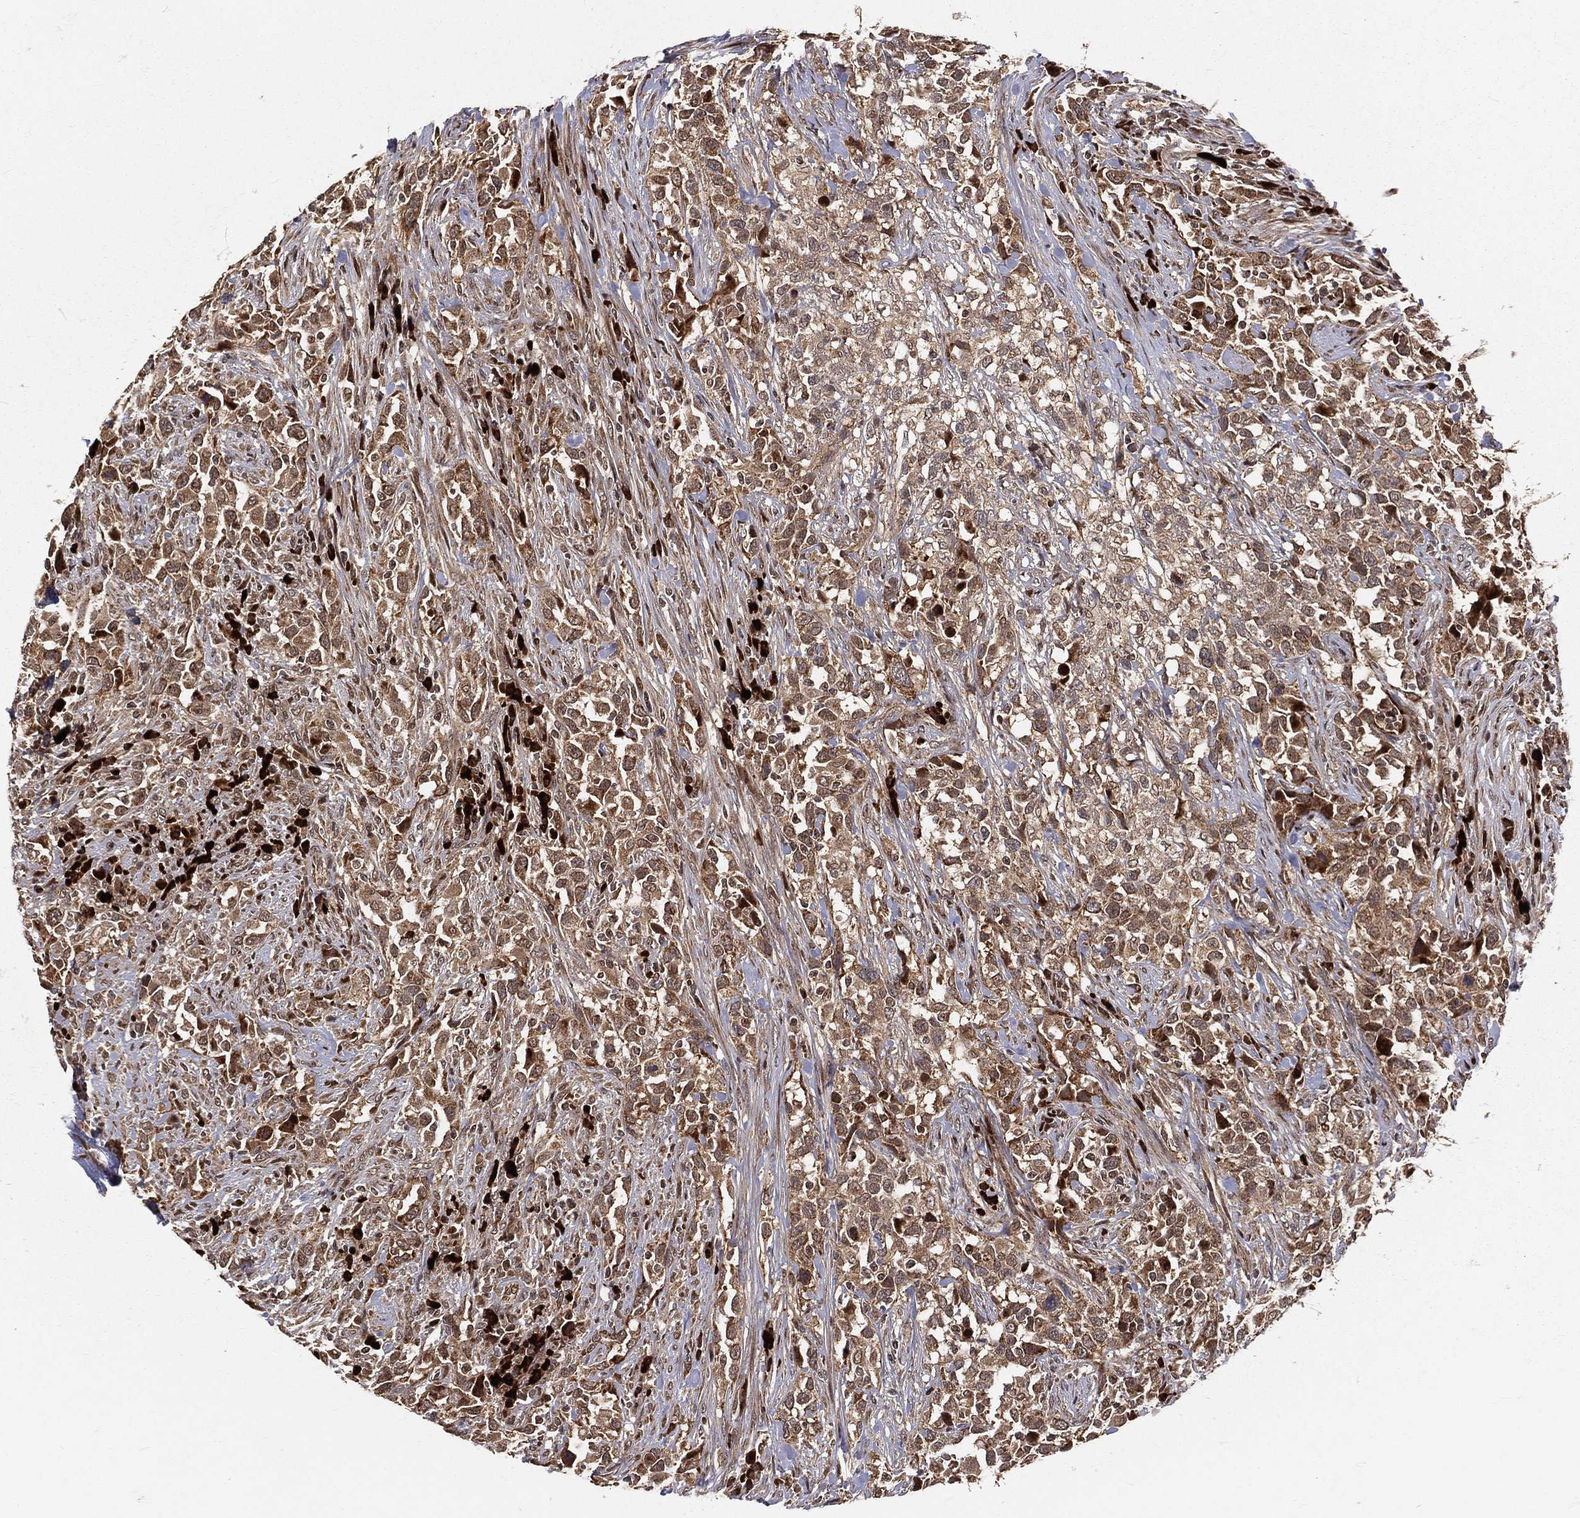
{"staining": {"intensity": "moderate", "quantity": ">75%", "location": "cytoplasmic/membranous,nuclear"}, "tissue": "urothelial cancer", "cell_type": "Tumor cells", "image_type": "cancer", "snomed": [{"axis": "morphology", "description": "Urothelial carcinoma, NOS"}, {"axis": "morphology", "description": "Urothelial carcinoma, High grade"}, {"axis": "topography", "description": "Urinary bladder"}], "caption": "The image demonstrates immunohistochemical staining of urothelial cancer. There is moderate cytoplasmic/membranous and nuclear staining is present in about >75% of tumor cells.", "gene": "MDM2", "patient": {"sex": "female", "age": 64}}